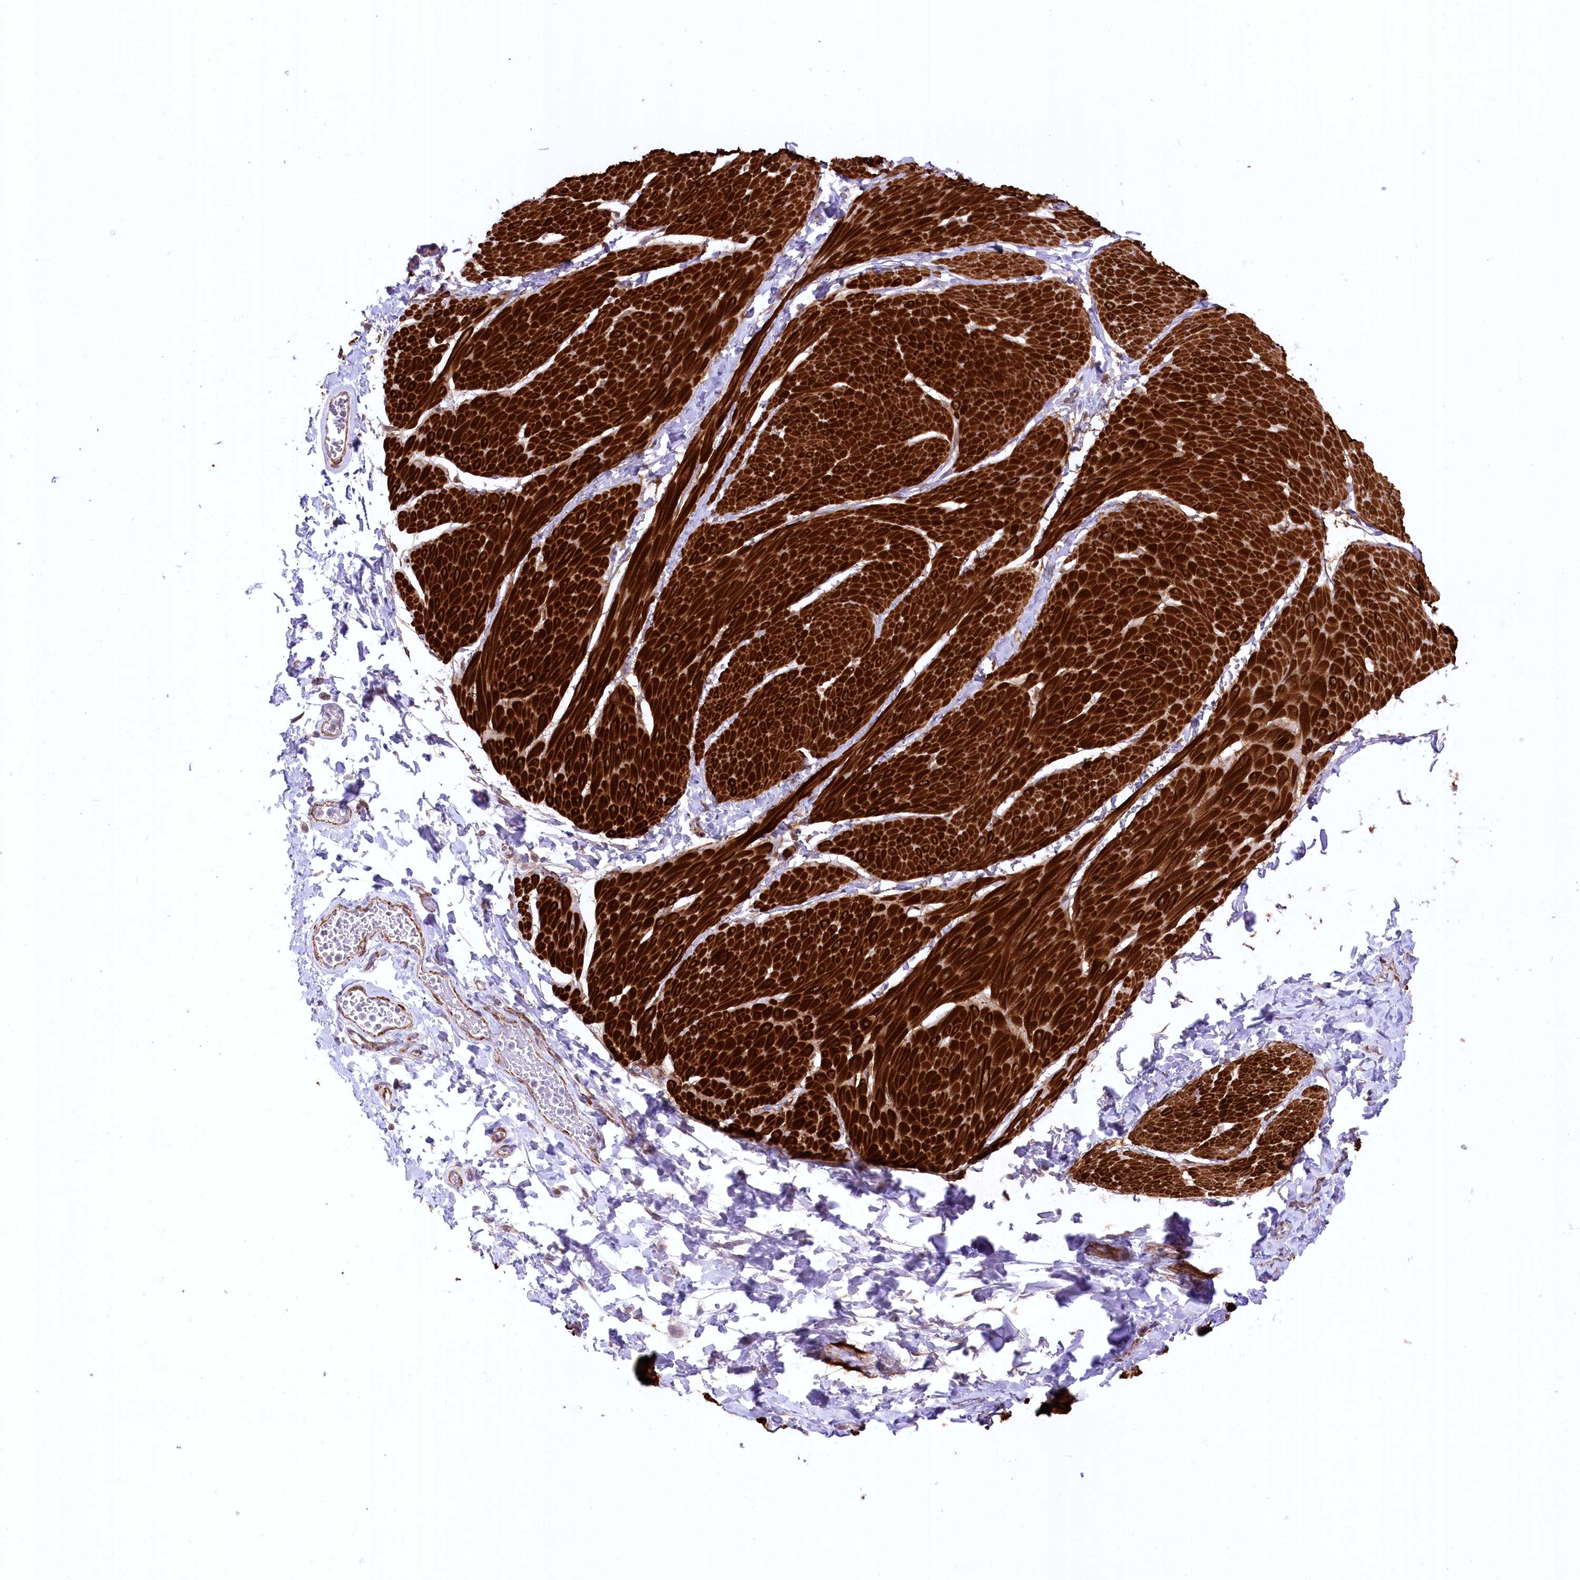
{"staining": {"intensity": "strong", "quantity": ">75%", "location": "cytoplasmic/membranous"}, "tissue": "smooth muscle", "cell_type": "Smooth muscle cells", "image_type": "normal", "snomed": [{"axis": "morphology", "description": "Urothelial carcinoma, High grade"}, {"axis": "topography", "description": "Urinary bladder"}], "caption": "Immunohistochemistry (IHC) of normal smooth muscle reveals high levels of strong cytoplasmic/membranous expression in about >75% of smooth muscle cells. (DAB IHC with brightfield microscopy, high magnification).", "gene": "SYNPO2", "patient": {"sex": "male", "age": 46}}